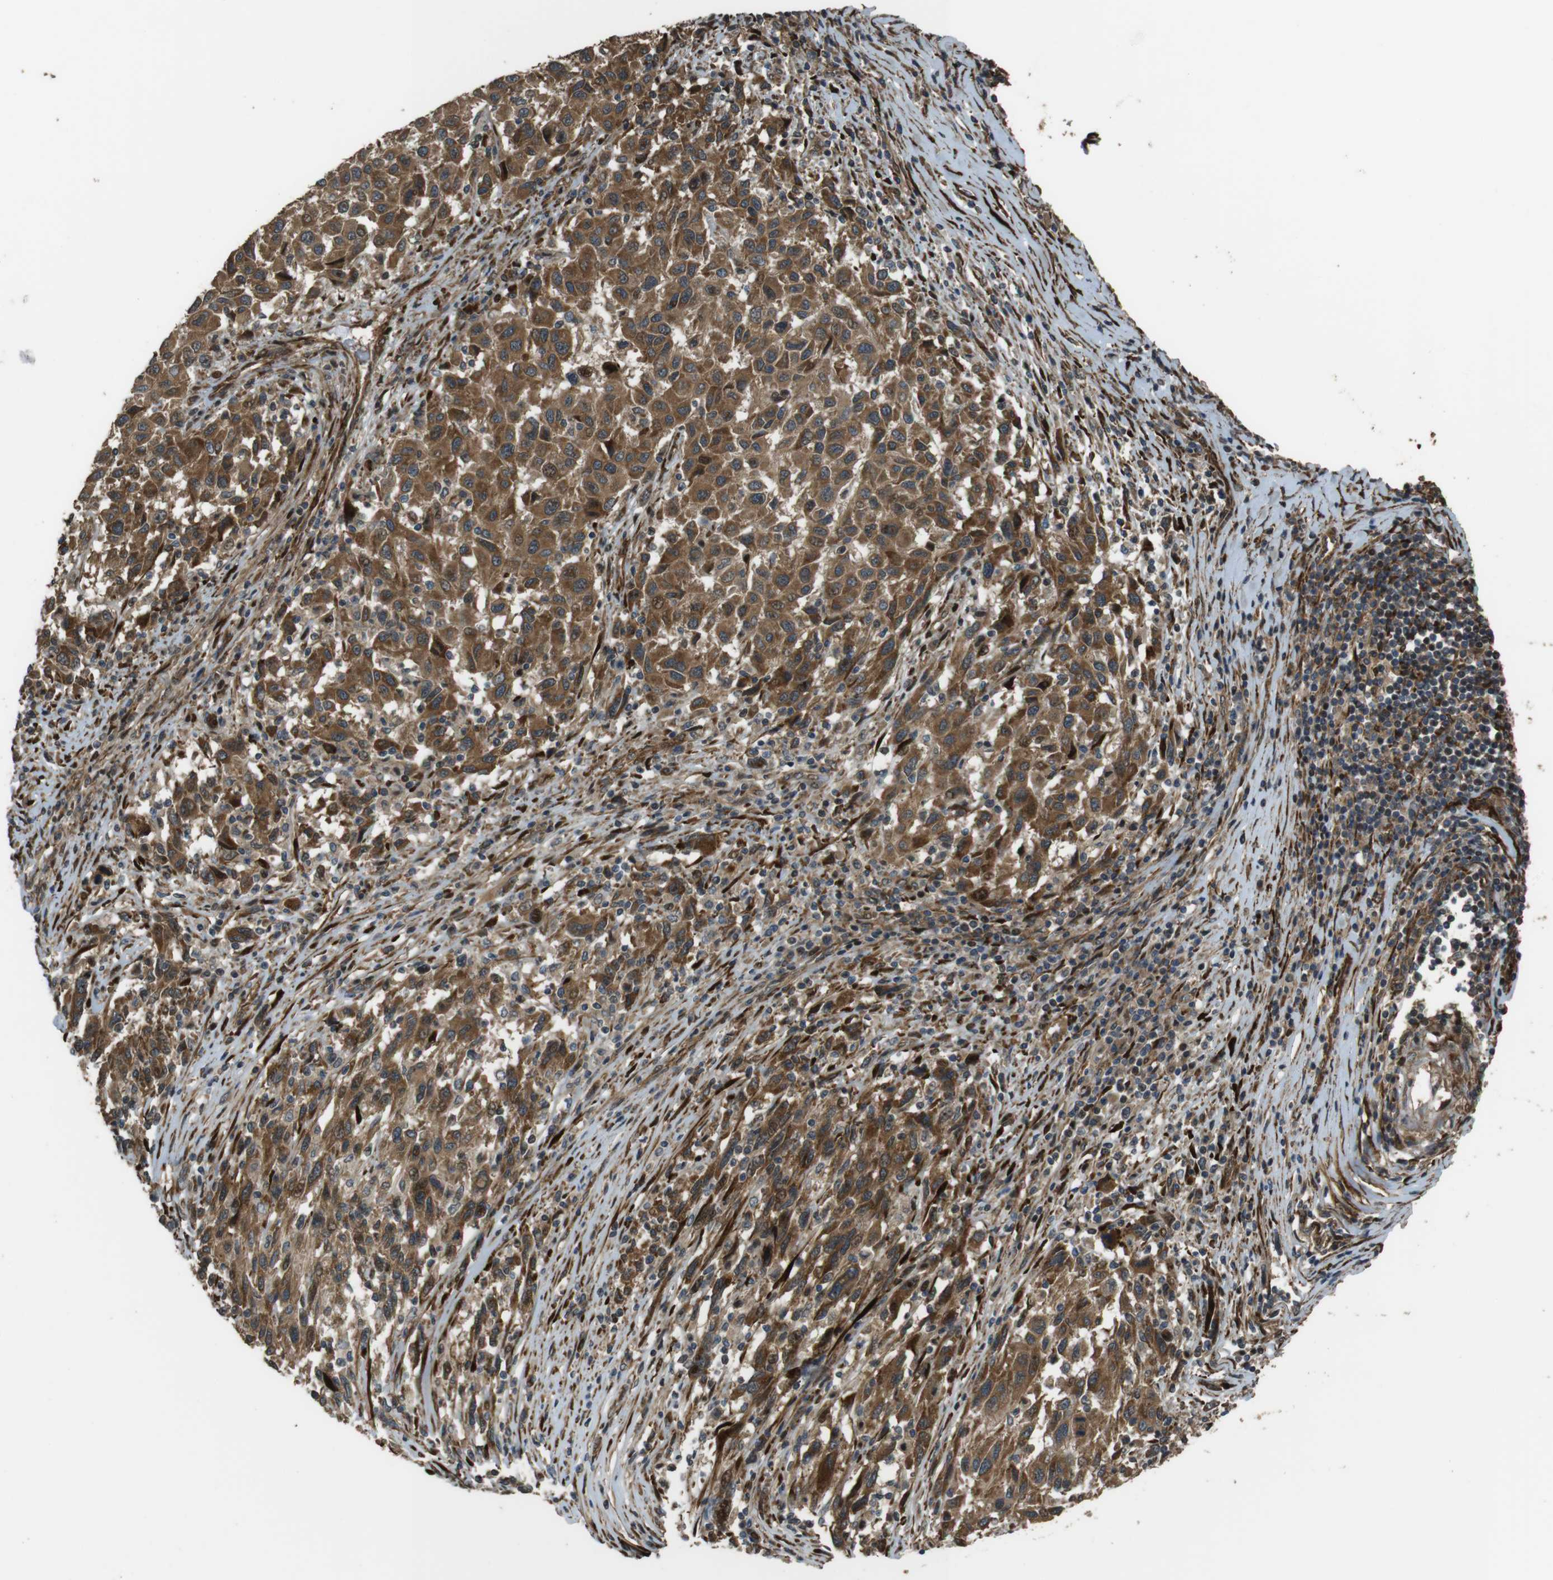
{"staining": {"intensity": "moderate", "quantity": ">75%", "location": "cytoplasmic/membranous"}, "tissue": "melanoma", "cell_type": "Tumor cells", "image_type": "cancer", "snomed": [{"axis": "morphology", "description": "Malignant melanoma, Metastatic site"}, {"axis": "topography", "description": "Lymph node"}], "caption": "IHC photomicrograph of neoplastic tissue: malignant melanoma (metastatic site) stained using immunohistochemistry reveals medium levels of moderate protein expression localized specifically in the cytoplasmic/membranous of tumor cells, appearing as a cytoplasmic/membranous brown color.", "gene": "MSRB3", "patient": {"sex": "male", "age": 61}}